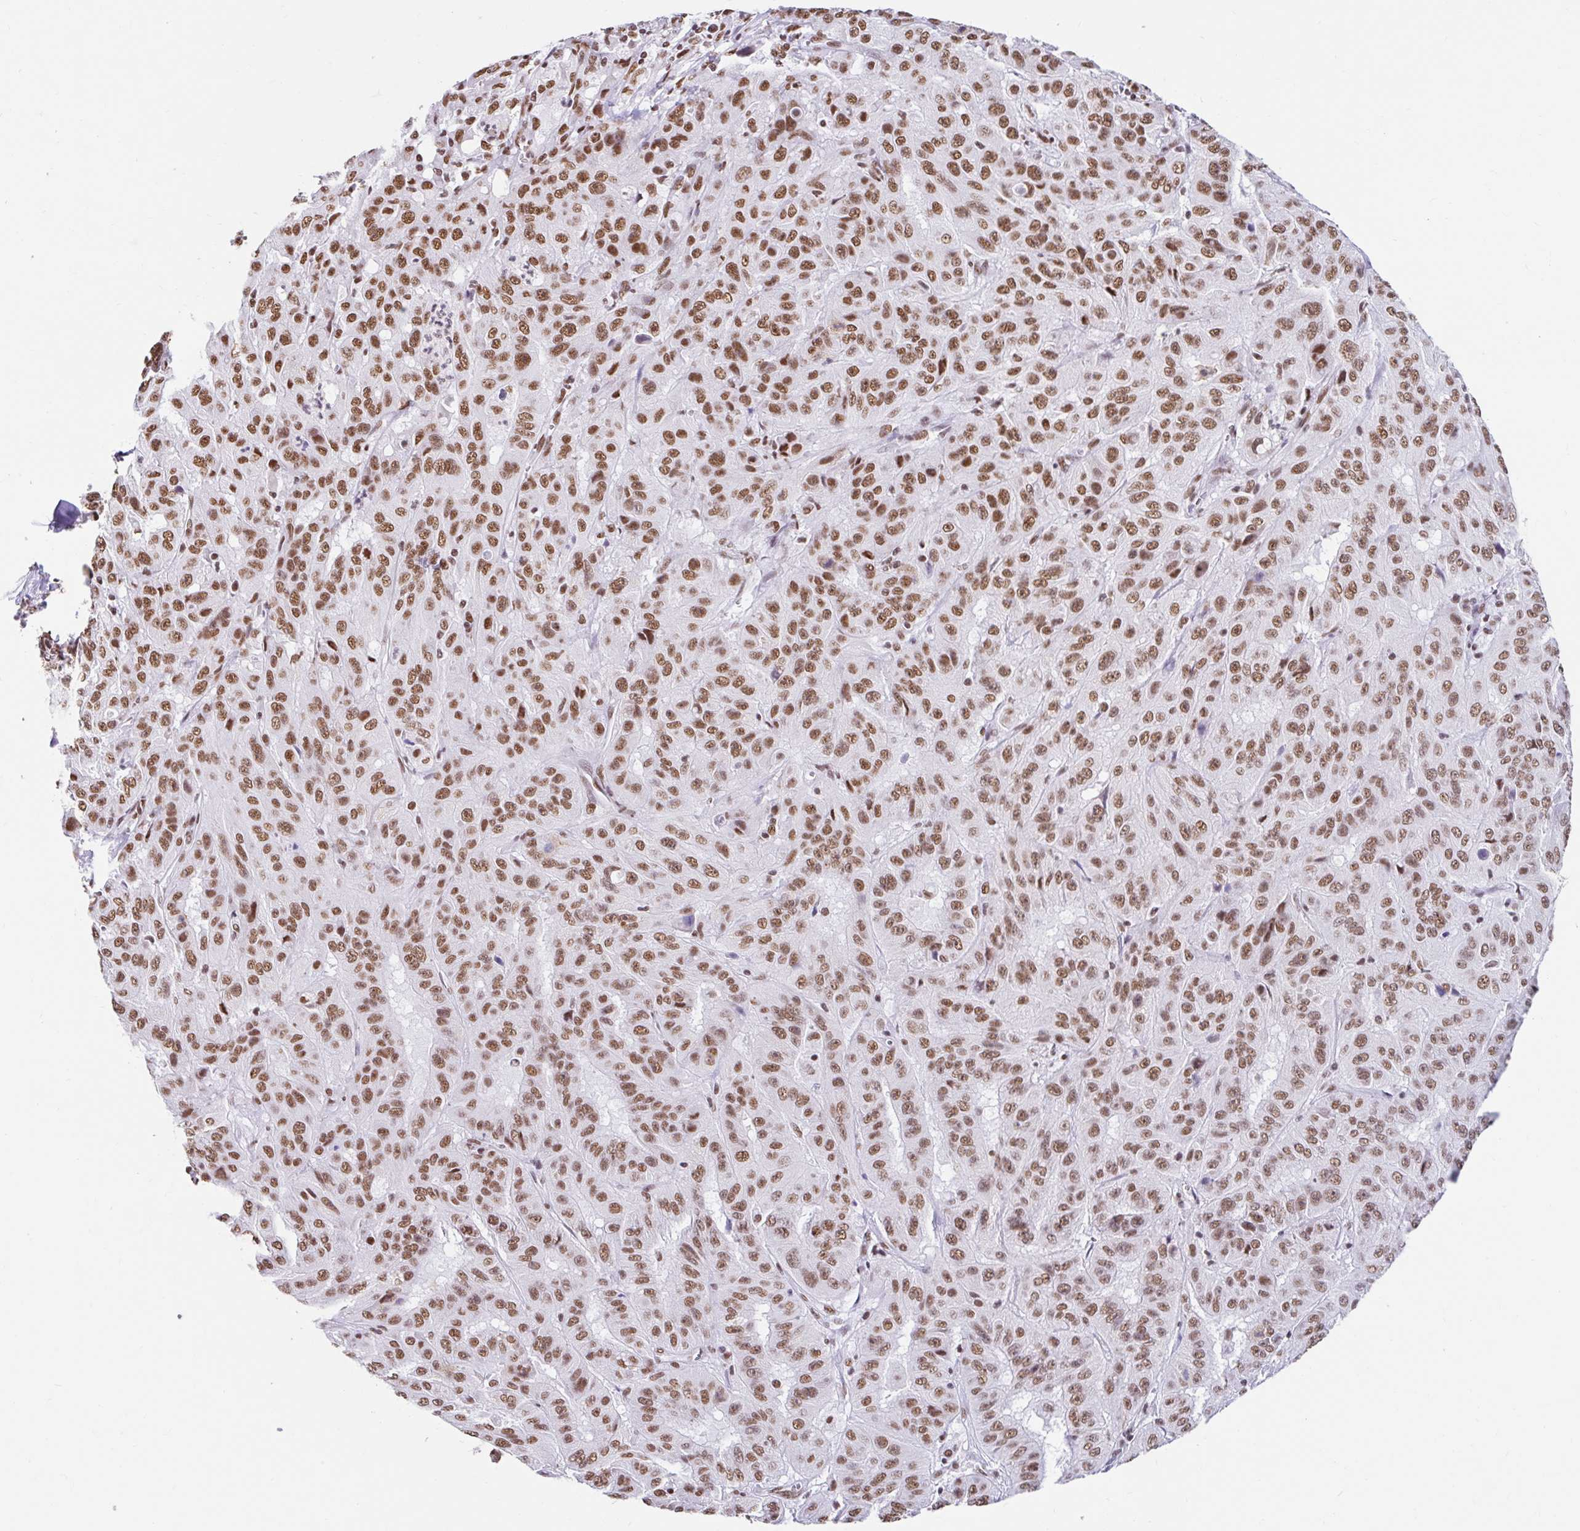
{"staining": {"intensity": "moderate", "quantity": ">75%", "location": "nuclear"}, "tissue": "pancreatic cancer", "cell_type": "Tumor cells", "image_type": "cancer", "snomed": [{"axis": "morphology", "description": "Adenocarcinoma, NOS"}, {"axis": "topography", "description": "Pancreas"}], "caption": "Protein expression by immunohistochemistry (IHC) reveals moderate nuclear positivity in about >75% of tumor cells in adenocarcinoma (pancreatic).", "gene": "KHDRBS1", "patient": {"sex": "male", "age": 63}}